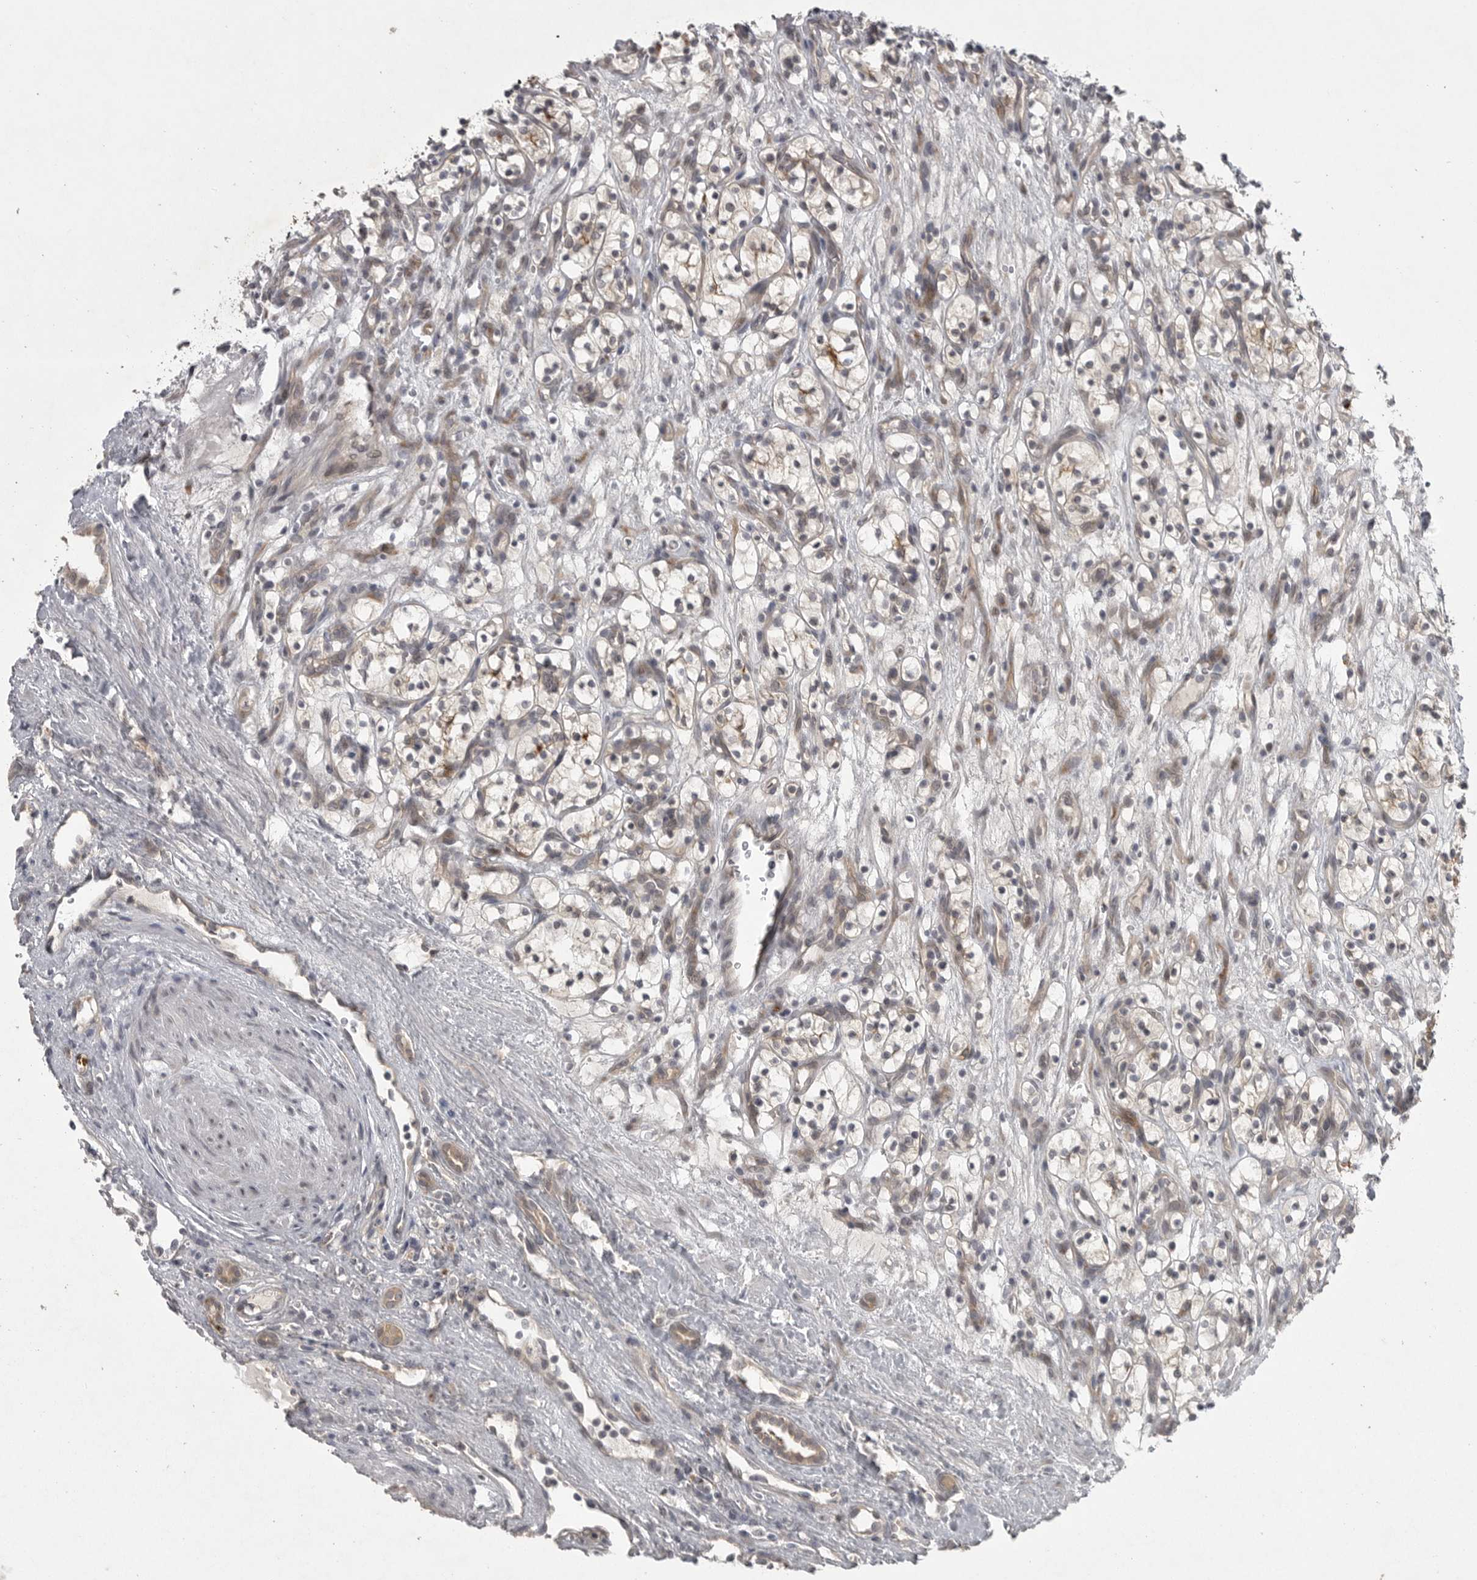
{"staining": {"intensity": "negative", "quantity": "none", "location": "none"}, "tissue": "renal cancer", "cell_type": "Tumor cells", "image_type": "cancer", "snomed": [{"axis": "morphology", "description": "Adenocarcinoma, NOS"}, {"axis": "topography", "description": "Kidney"}], "caption": "Immunohistochemical staining of renal cancer (adenocarcinoma) demonstrates no significant expression in tumor cells. (Brightfield microscopy of DAB immunohistochemistry (IHC) at high magnification).", "gene": "PHF13", "patient": {"sex": "female", "age": 57}}